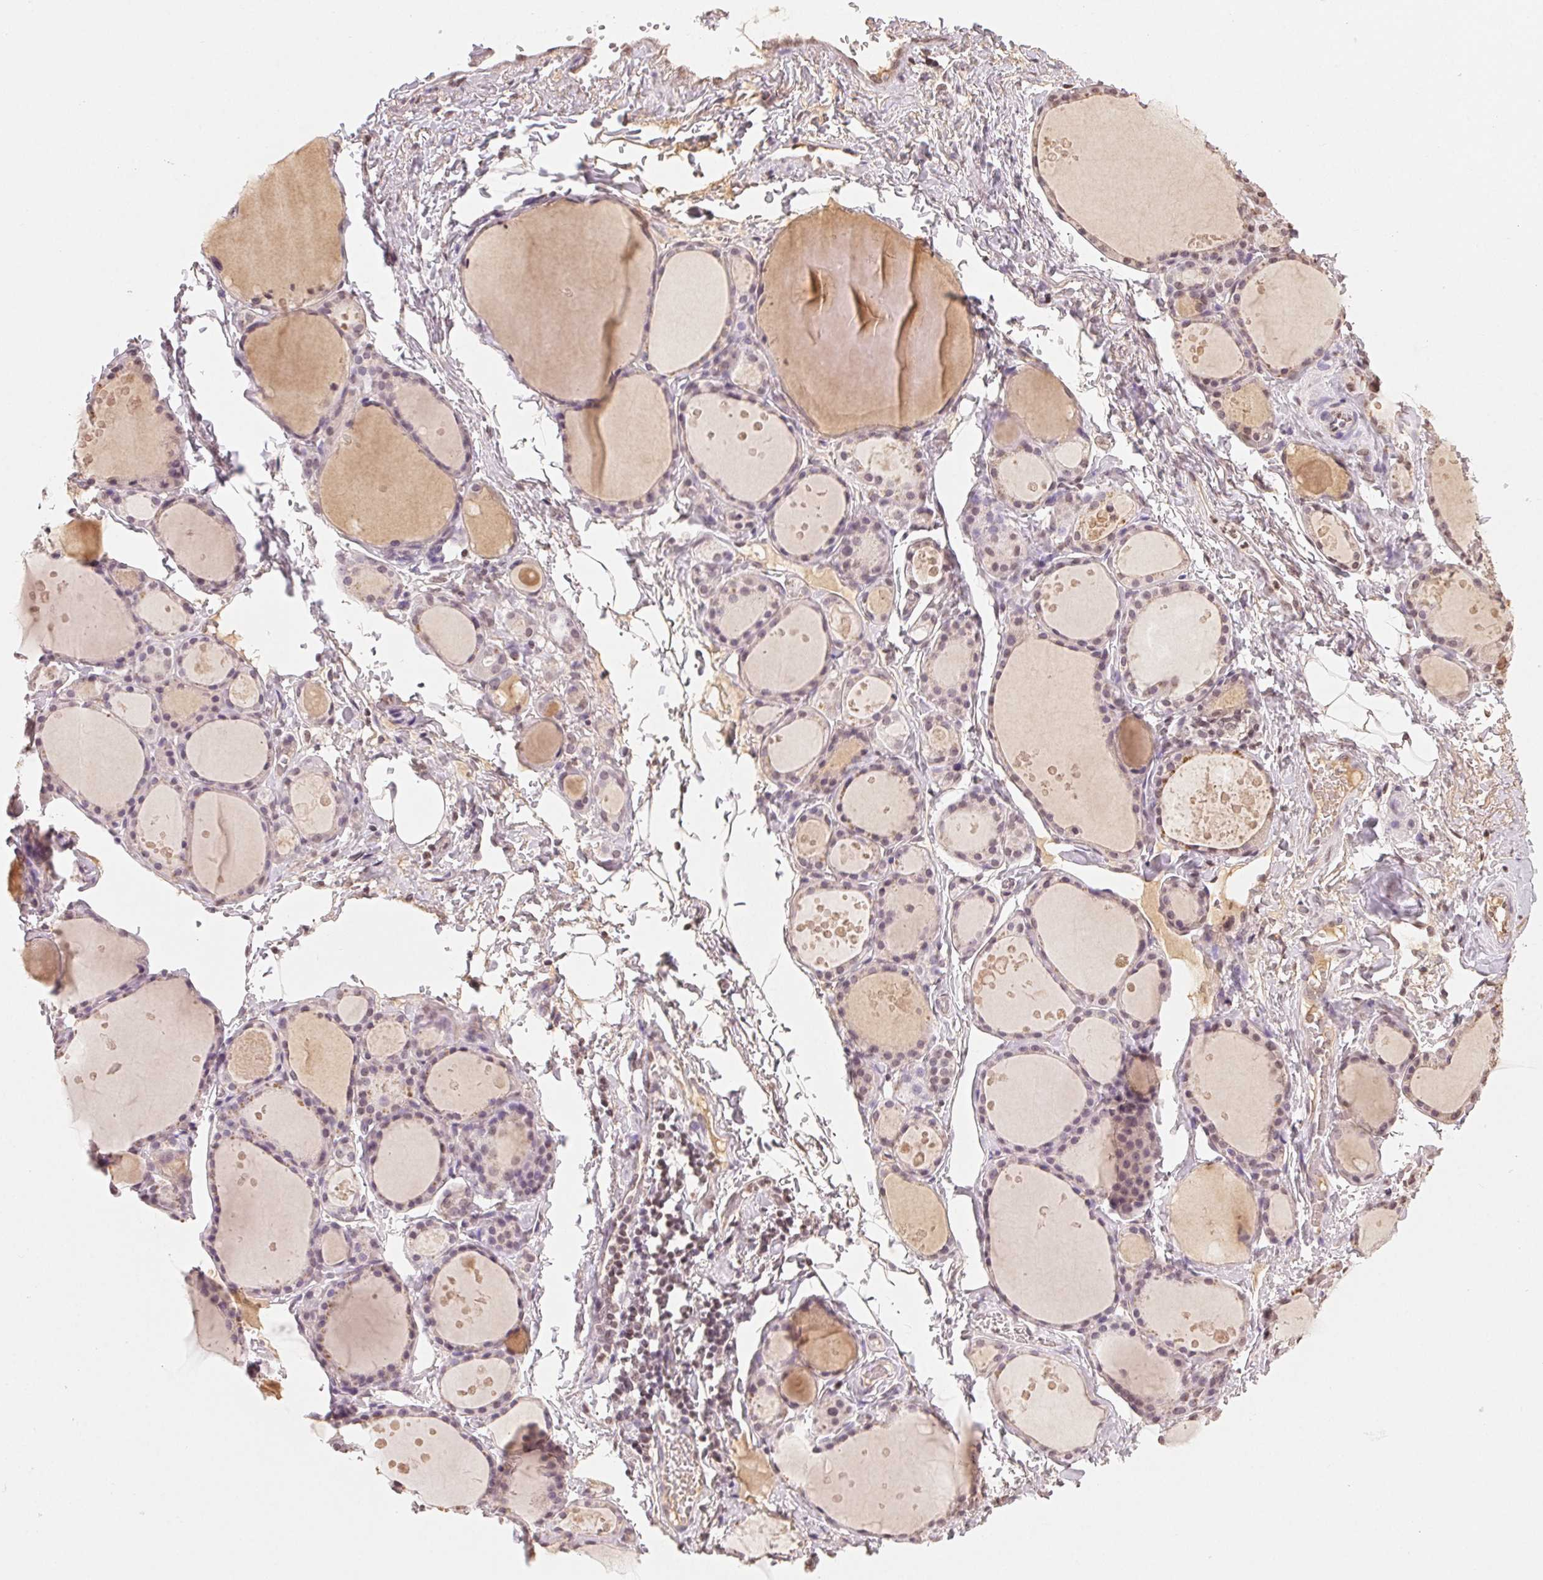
{"staining": {"intensity": "weak", "quantity": "25%-75%", "location": "nuclear"}, "tissue": "thyroid gland", "cell_type": "Glandular cells", "image_type": "normal", "snomed": [{"axis": "morphology", "description": "Normal tissue, NOS"}, {"axis": "topography", "description": "Thyroid gland"}], "caption": "Immunohistochemistry (IHC) (DAB) staining of normal thyroid gland displays weak nuclear protein expression in about 25%-75% of glandular cells.", "gene": "TBP", "patient": {"sex": "male", "age": 68}}